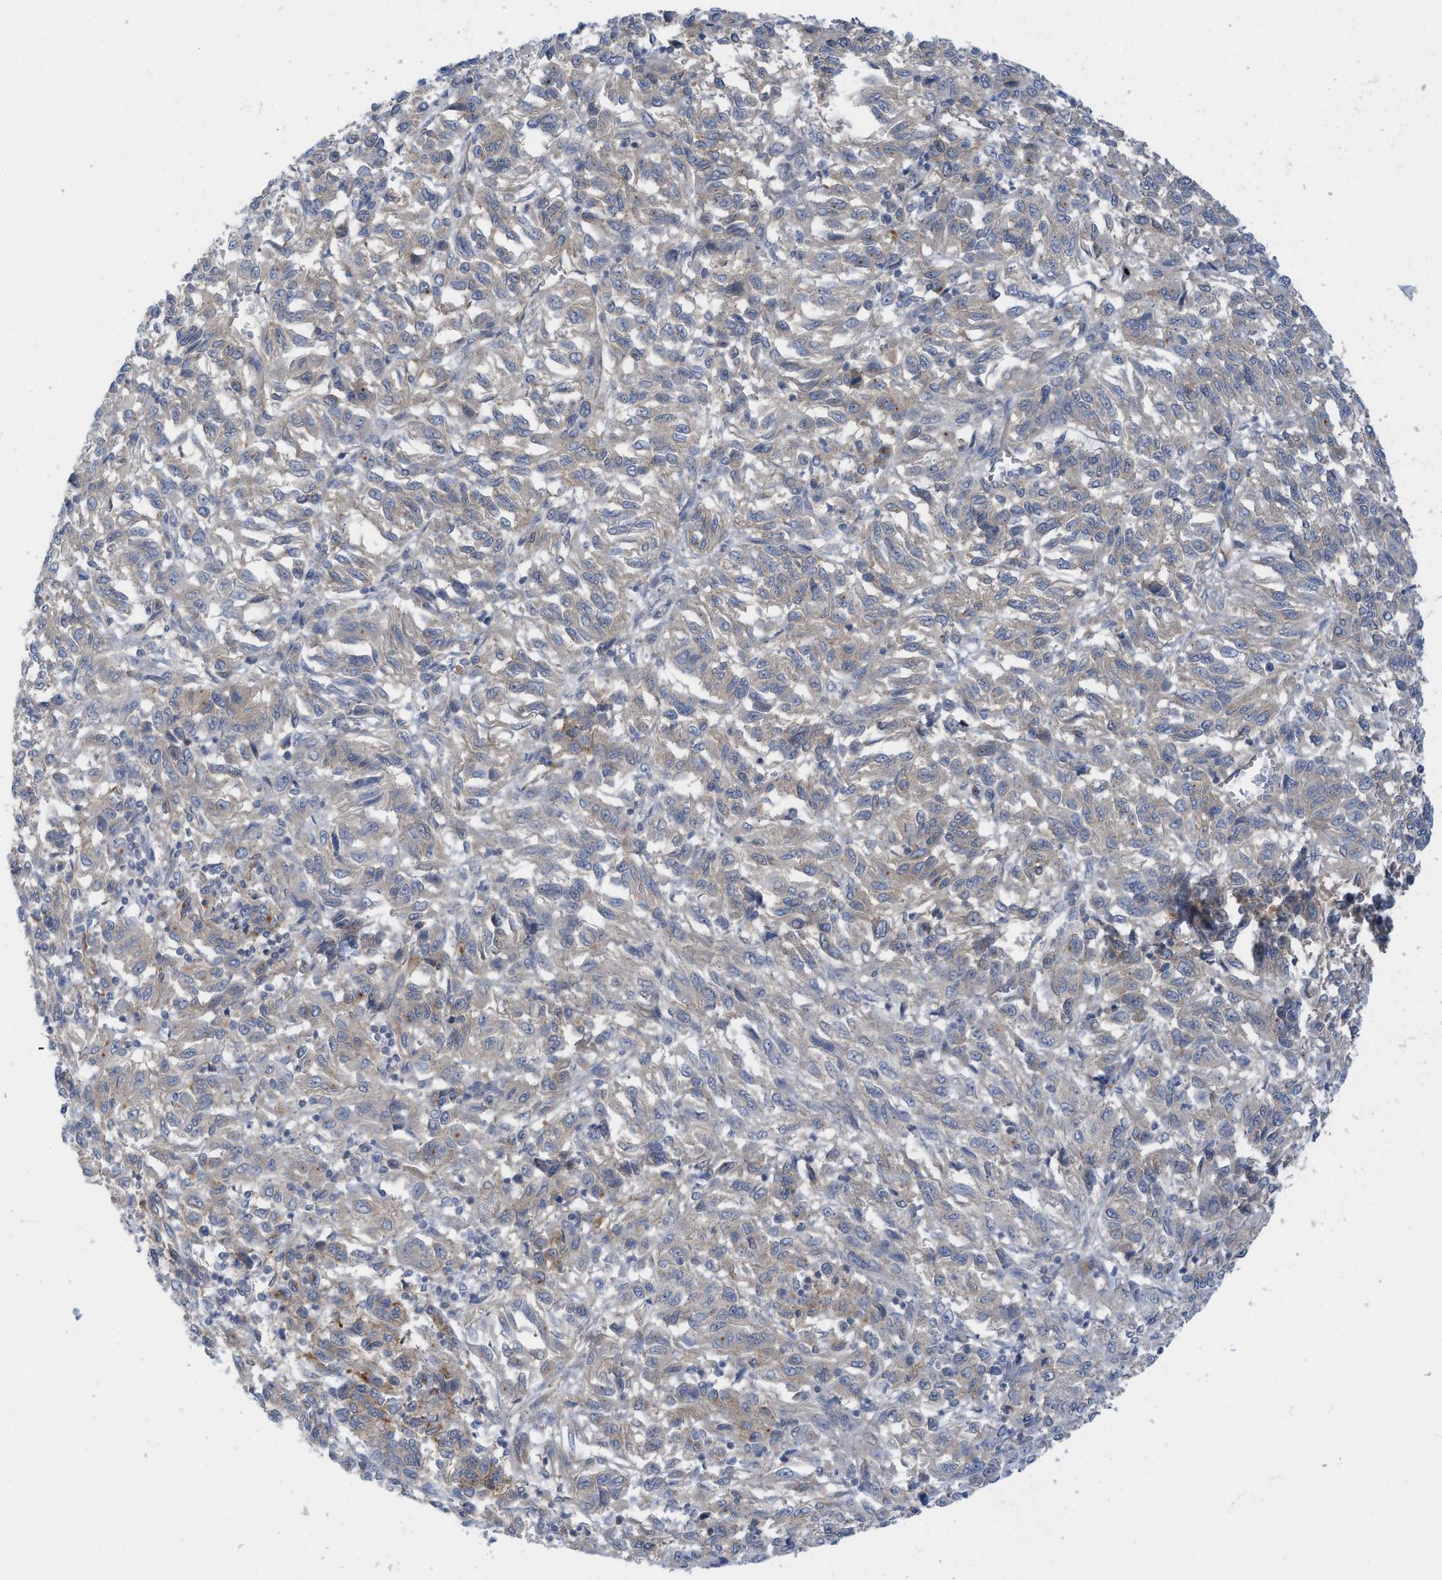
{"staining": {"intensity": "negative", "quantity": "none", "location": "none"}, "tissue": "melanoma", "cell_type": "Tumor cells", "image_type": "cancer", "snomed": [{"axis": "morphology", "description": "Malignant melanoma, Metastatic site"}, {"axis": "topography", "description": "Lung"}], "caption": "Immunohistochemistry image of human malignant melanoma (metastatic site) stained for a protein (brown), which shows no staining in tumor cells.", "gene": "REPS1", "patient": {"sex": "male", "age": 64}}